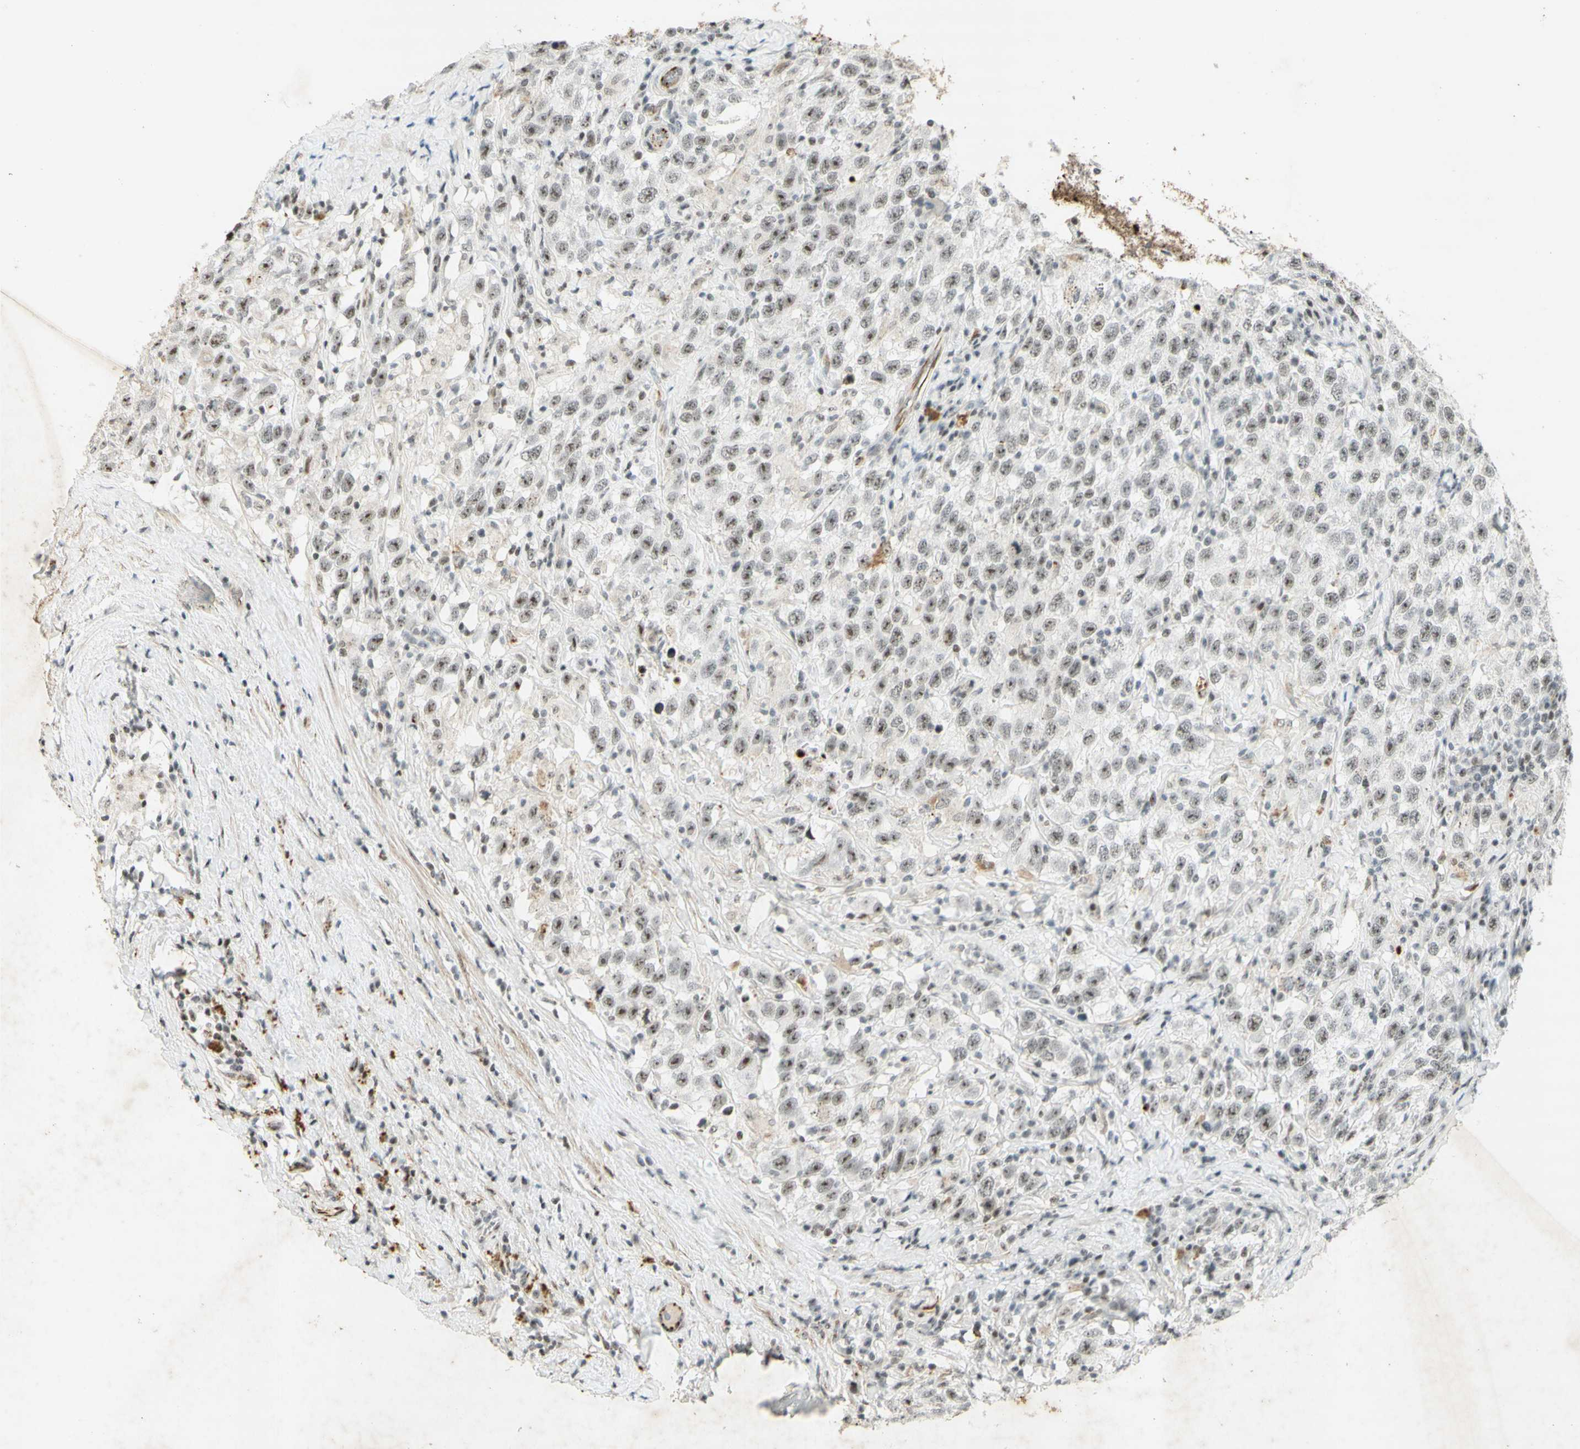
{"staining": {"intensity": "moderate", "quantity": ">75%", "location": "nuclear"}, "tissue": "testis cancer", "cell_type": "Tumor cells", "image_type": "cancer", "snomed": [{"axis": "morphology", "description": "Seminoma, NOS"}, {"axis": "topography", "description": "Testis"}], "caption": "The histopathology image exhibits immunohistochemical staining of testis cancer. There is moderate nuclear positivity is seen in approximately >75% of tumor cells.", "gene": "IRF1", "patient": {"sex": "male", "age": 41}}